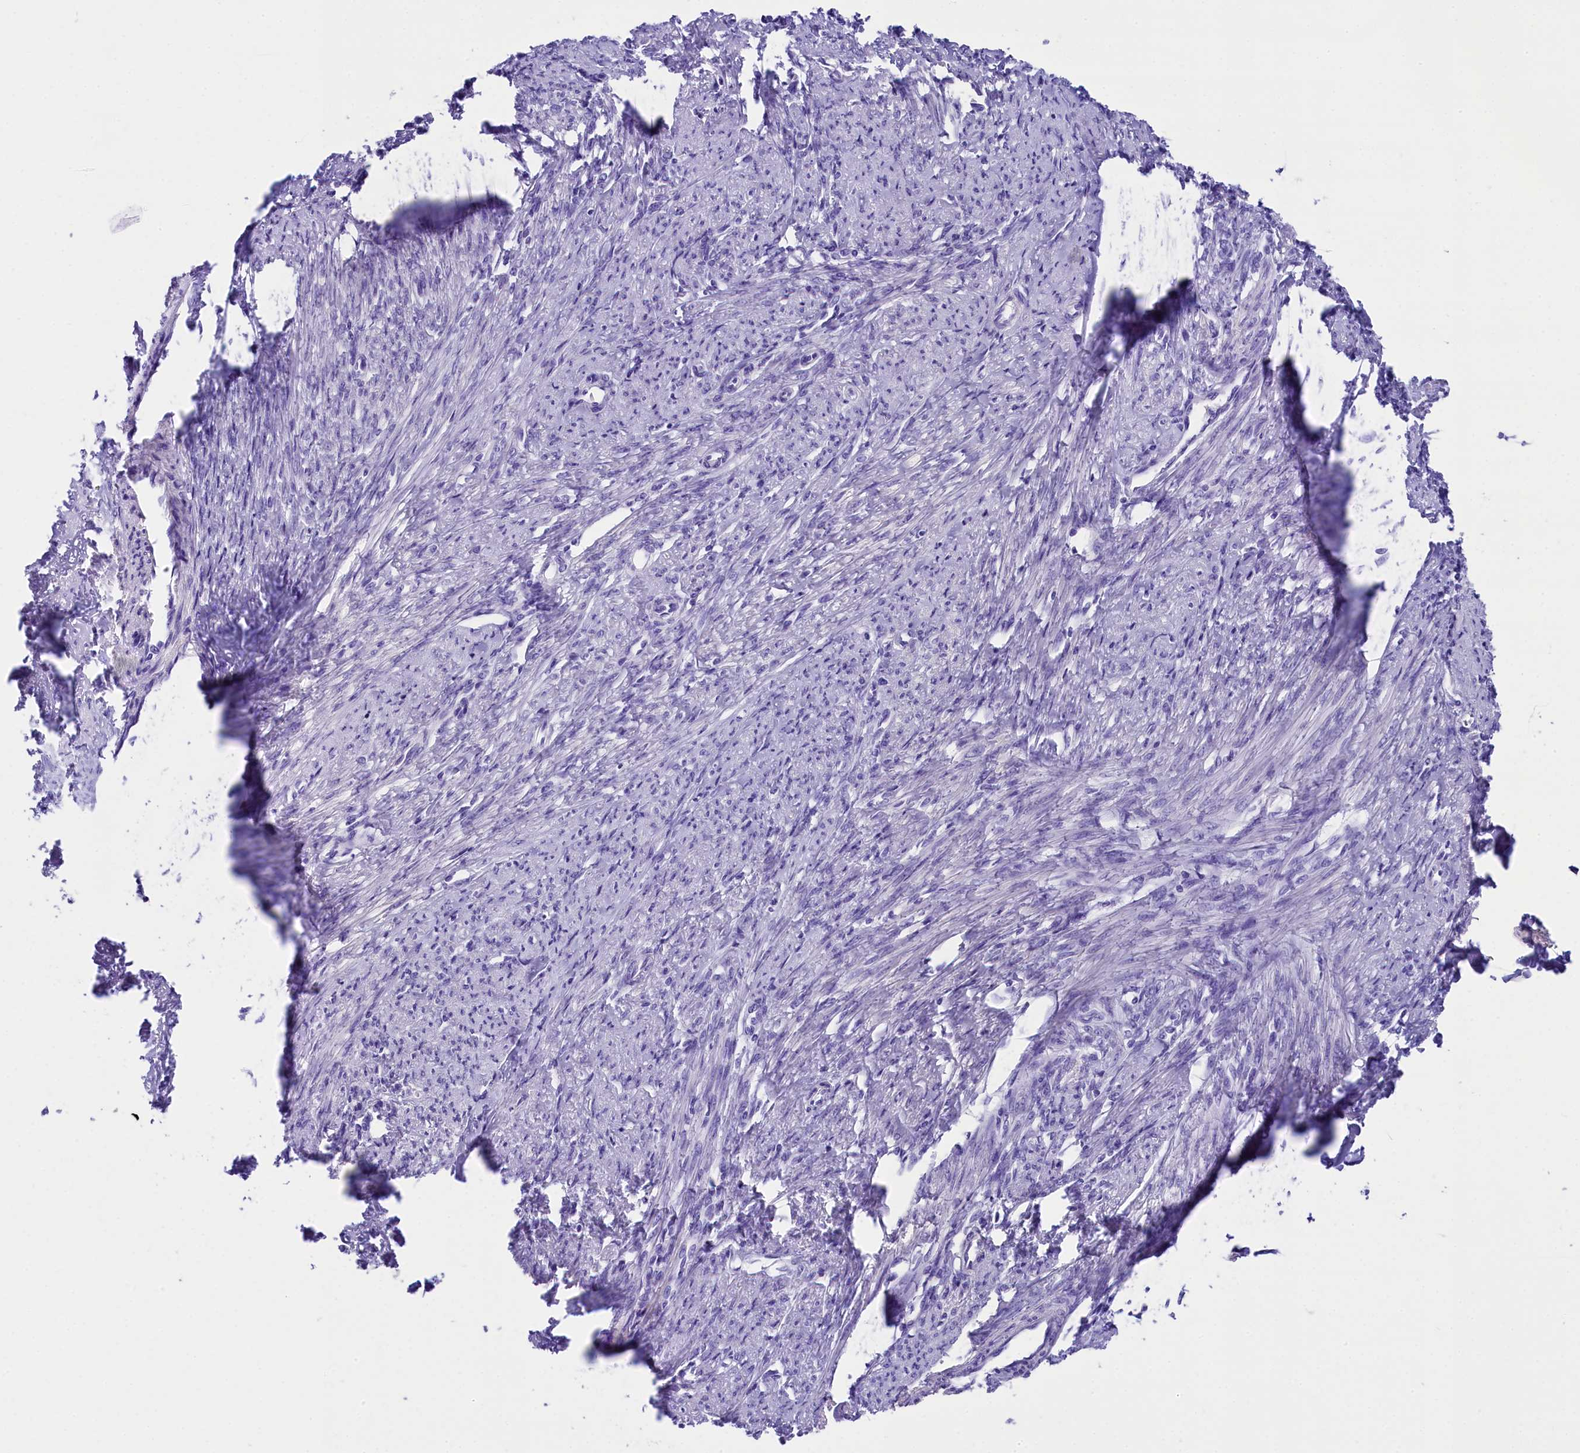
{"staining": {"intensity": "negative", "quantity": "none", "location": "none"}, "tissue": "smooth muscle", "cell_type": "Smooth muscle cells", "image_type": "normal", "snomed": [{"axis": "morphology", "description": "Normal tissue, NOS"}, {"axis": "topography", "description": "Smooth muscle"}, {"axis": "topography", "description": "Uterus"}], "caption": "Immunohistochemical staining of benign smooth muscle shows no significant expression in smooth muscle cells. (Brightfield microscopy of DAB (3,3'-diaminobenzidine) IHC at high magnification).", "gene": "SKIDA1", "patient": {"sex": "female", "age": 59}}